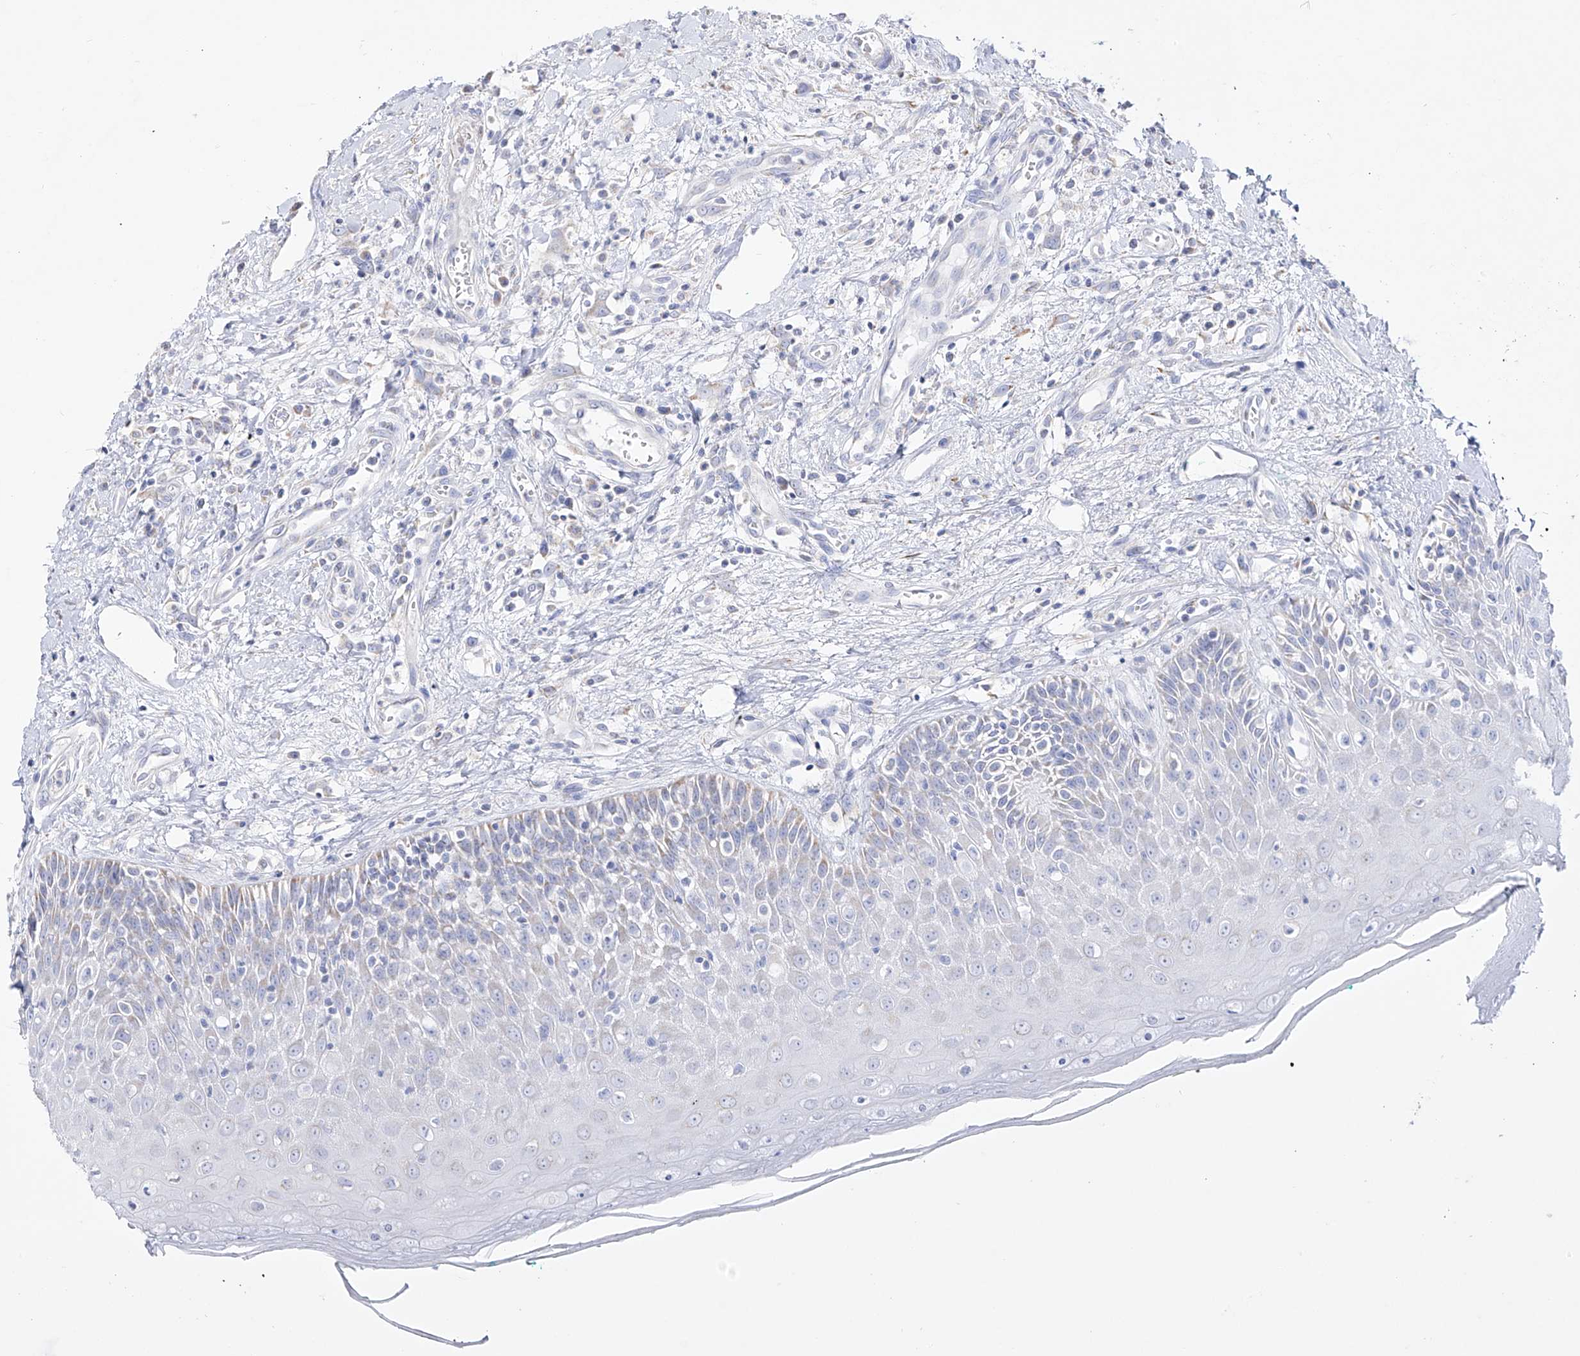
{"staining": {"intensity": "weak", "quantity": "<25%", "location": "cytoplasmic/membranous"}, "tissue": "oral mucosa", "cell_type": "Squamous epithelial cells", "image_type": "normal", "snomed": [{"axis": "morphology", "description": "Normal tissue, NOS"}, {"axis": "topography", "description": "Oral tissue"}], "caption": "The IHC image has no significant expression in squamous epithelial cells of oral mucosa. Brightfield microscopy of immunohistochemistry stained with DAB (brown) and hematoxylin (blue), captured at high magnification.", "gene": "RCHY1", "patient": {"sex": "female", "age": 70}}